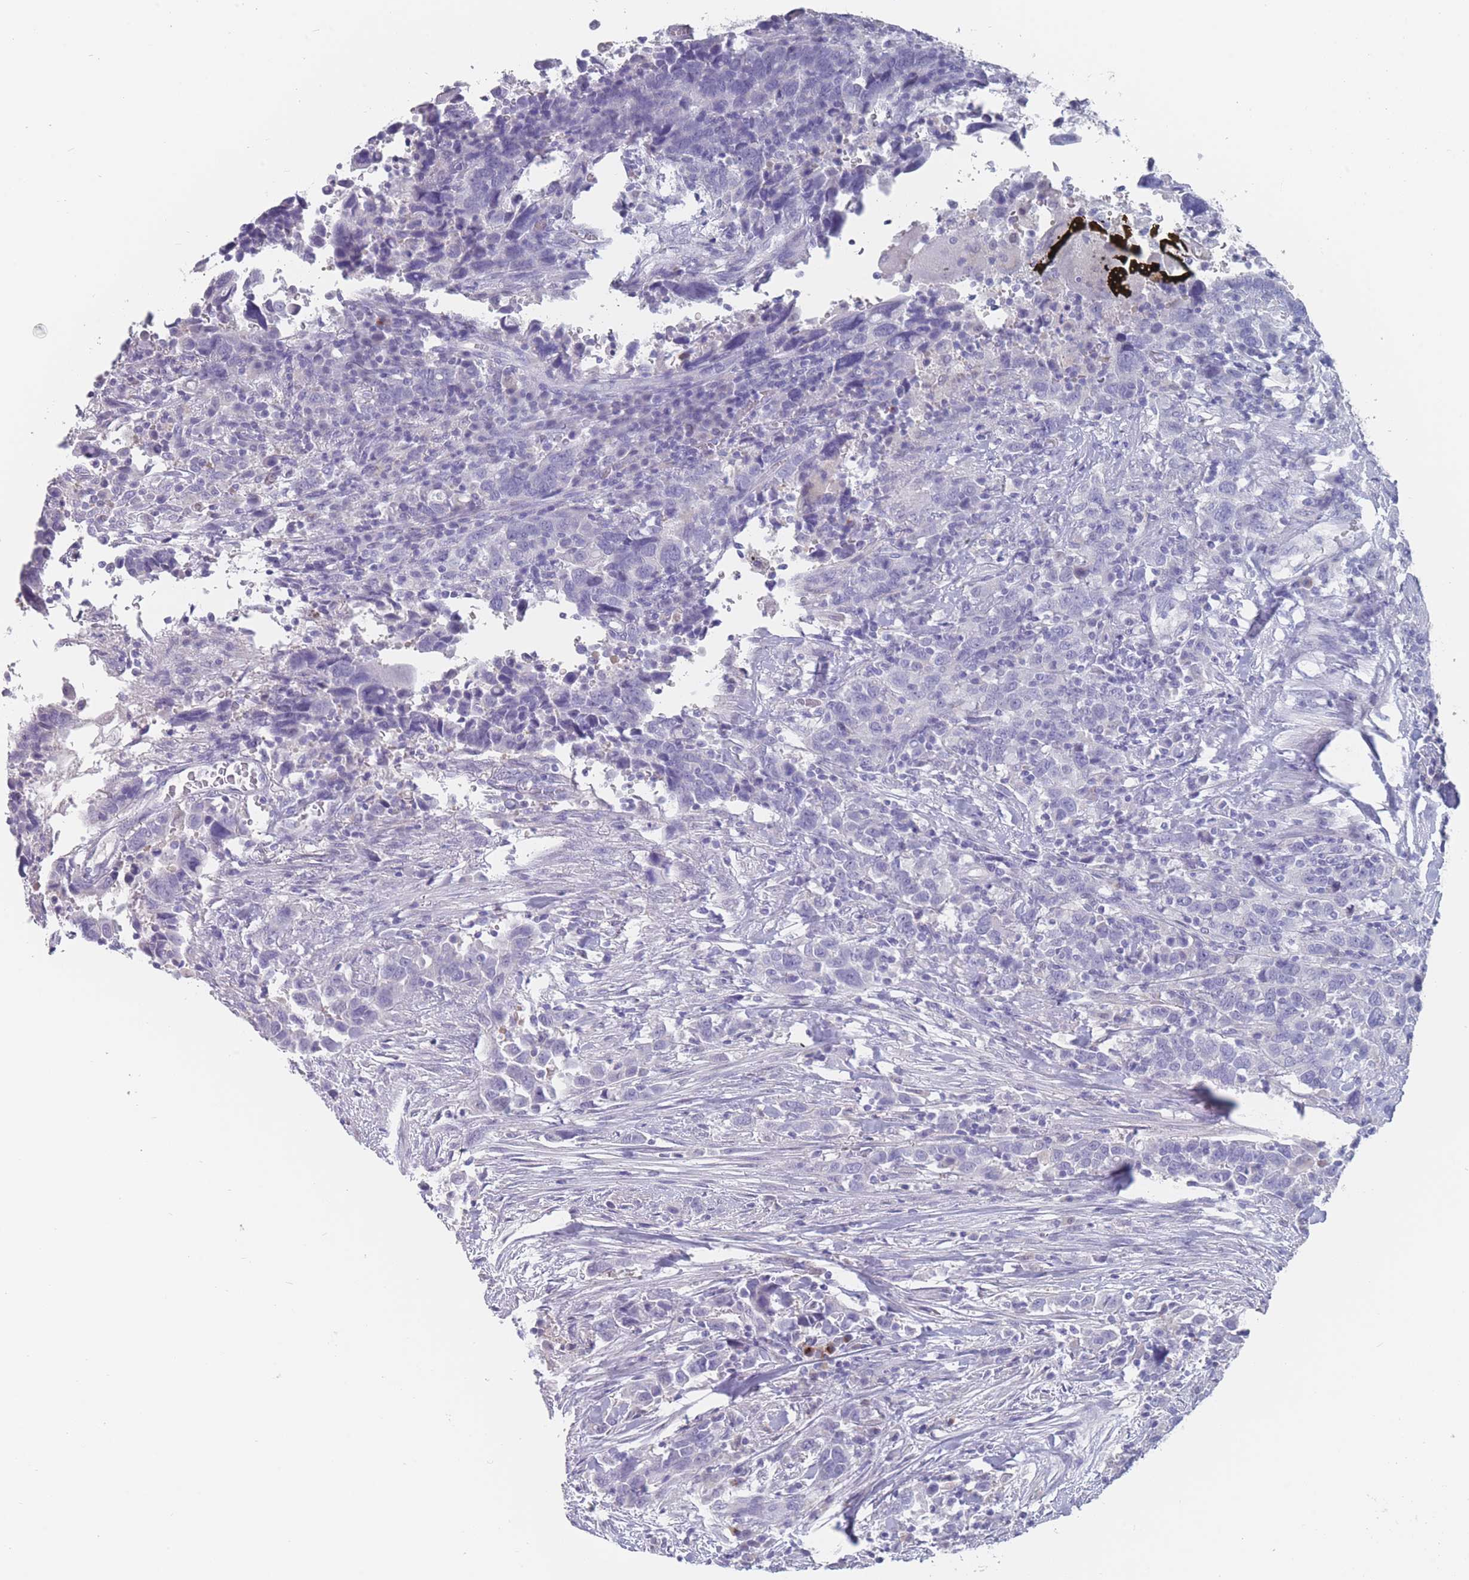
{"staining": {"intensity": "negative", "quantity": "none", "location": "none"}, "tissue": "urothelial cancer", "cell_type": "Tumor cells", "image_type": "cancer", "snomed": [{"axis": "morphology", "description": "Urothelial carcinoma, High grade"}, {"axis": "topography", "description": "Urinary bladder"}], "caption": "Immunohistochemistry micrograph of neoplastic tissue: urothelial cancer stained with DAB exhibits no significant protein positivity in tumor cells.", "gene": "CYP51A1", "patient": {"sex": "male", "age": 61}}